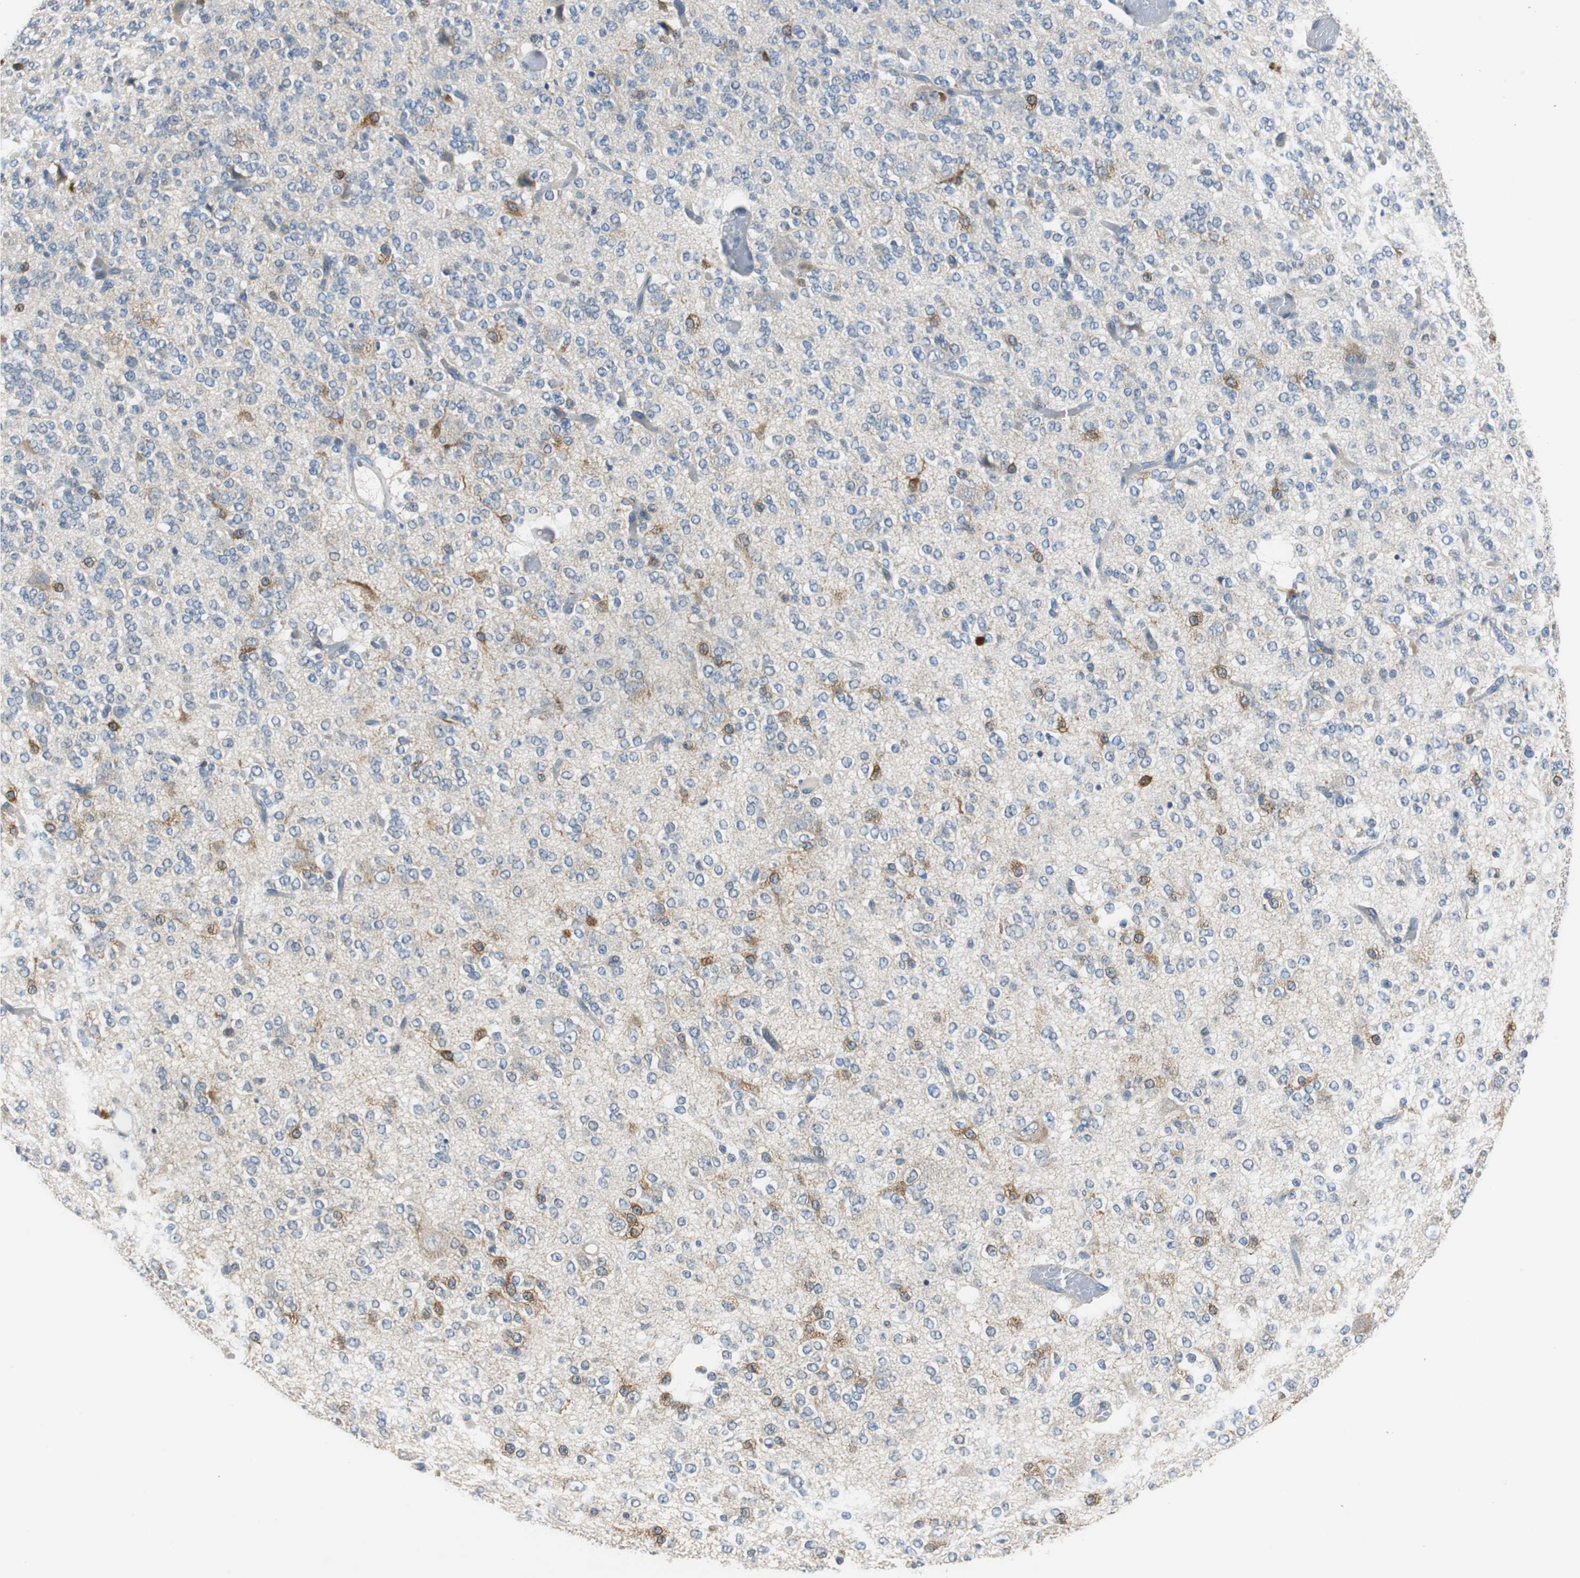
{"staining": {"intensity": "strong", "quantity": "<25%", "location": "cytoplasmic/membranous"}, "tissue": "glioma", "cell_type": "Tumor cells", "image_type": "cancer", "snomed": [{"axis": "morphology", "description": "Glioma, malignant, Low grade"}, {"axis": "topography", "description": "Brain"}], "caption": "Brown immunohistochemical staining in malignant glioma (low-grade) exhibits strong cytoplasmic/membranous staining in about <25% of tumor cells.", "gene": "FADS2", "patient": {"sex": "male", "age": 38}}